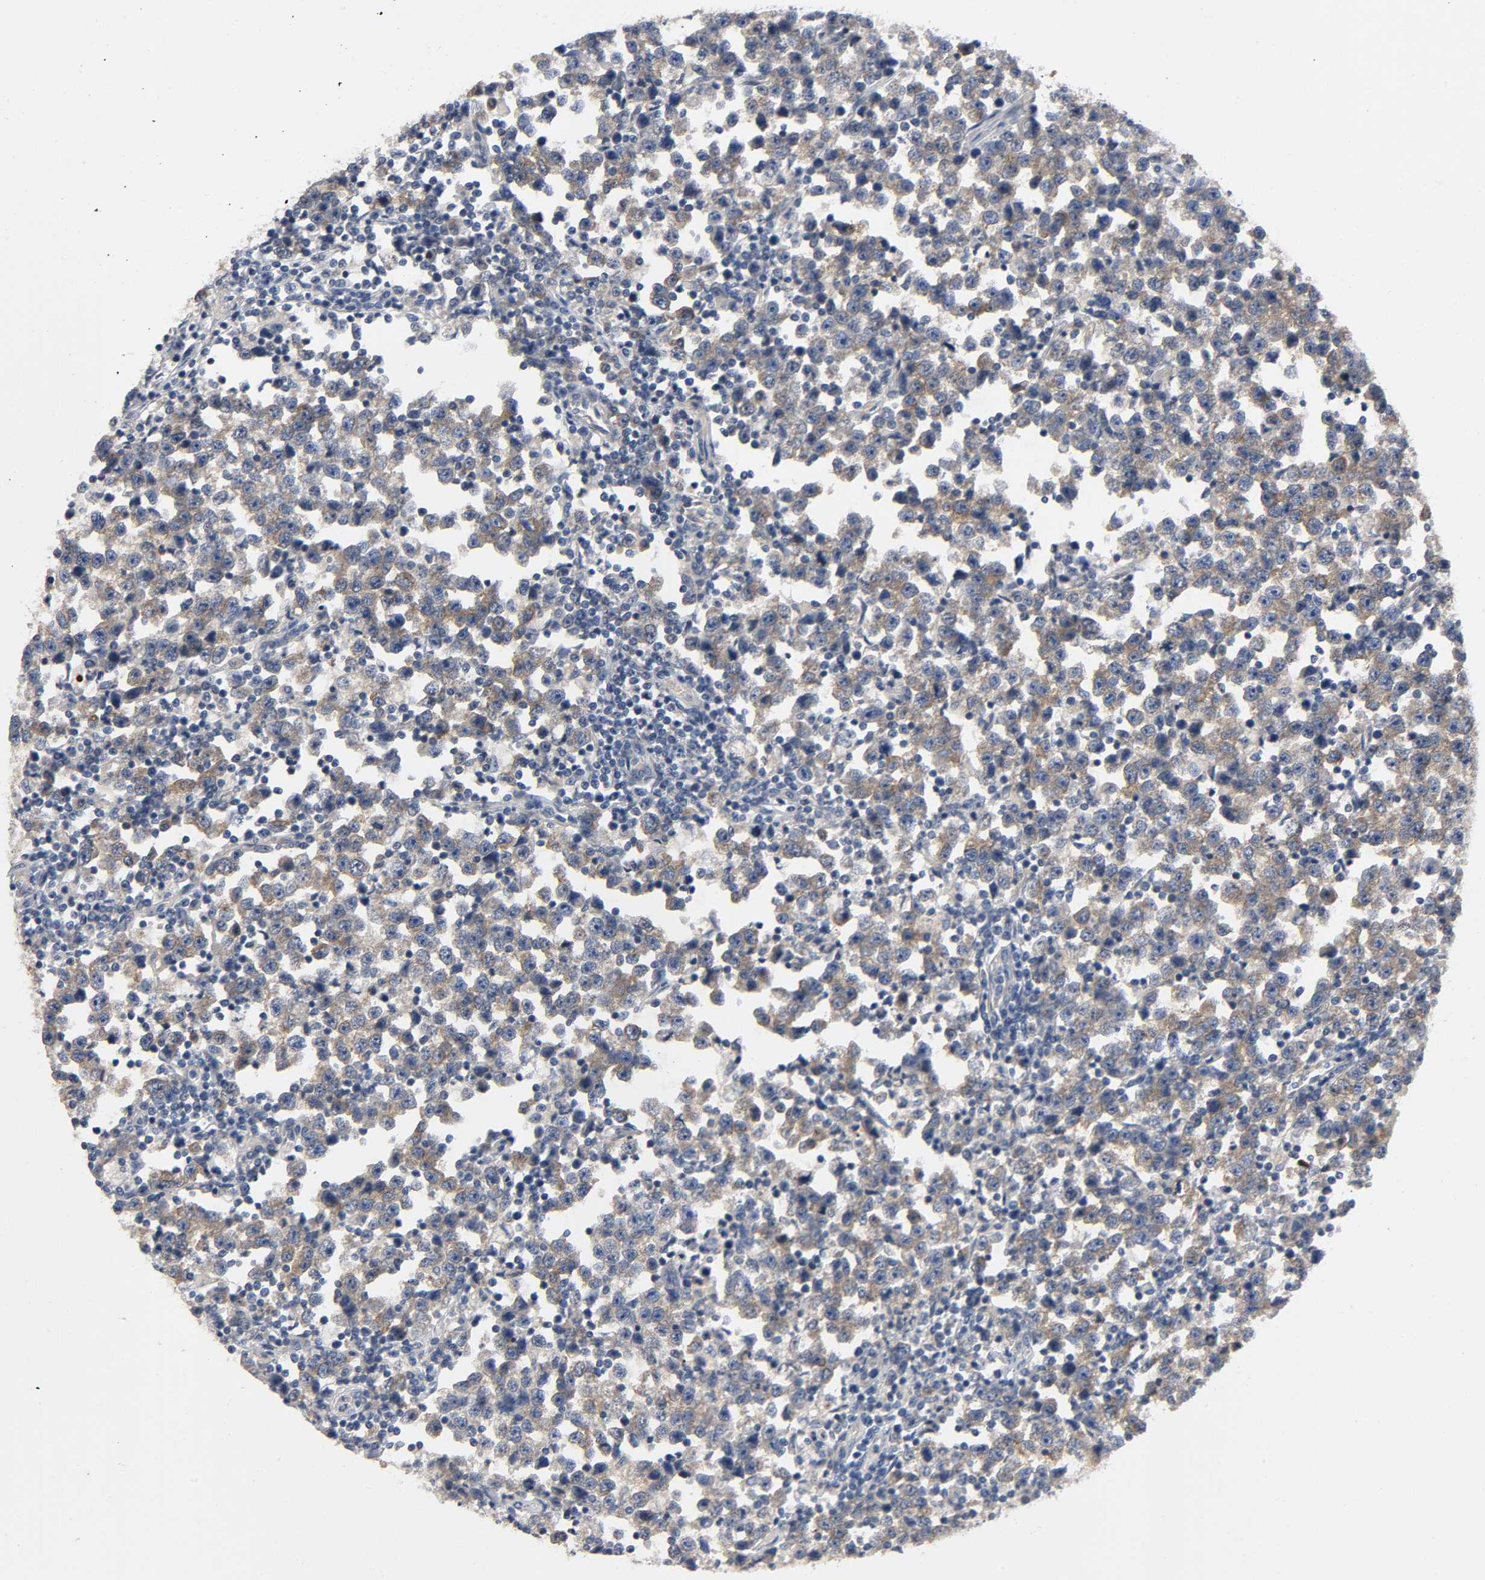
{"staining": {"intensity": "moderate", "quantity": ">75%", "location": "cytoplasmic/membranous"}, "tissue": "testis cancer", "cell_type": "Tumor cells", "image_type": "cancer", "snomed": [{"axis": "morphology", "description": "Seminoma, NOS"}, {"axis": "topography", "description": "Testis"}], "caption": "Immunohistochemical staining of human testis cancer demonstrates medium levels of moderate cytoplasmic/membranous protein positivity in approximately >75% of tumor cells.", "gene": "HDAC6", "patient": {"sex": "male", "age": 43}}